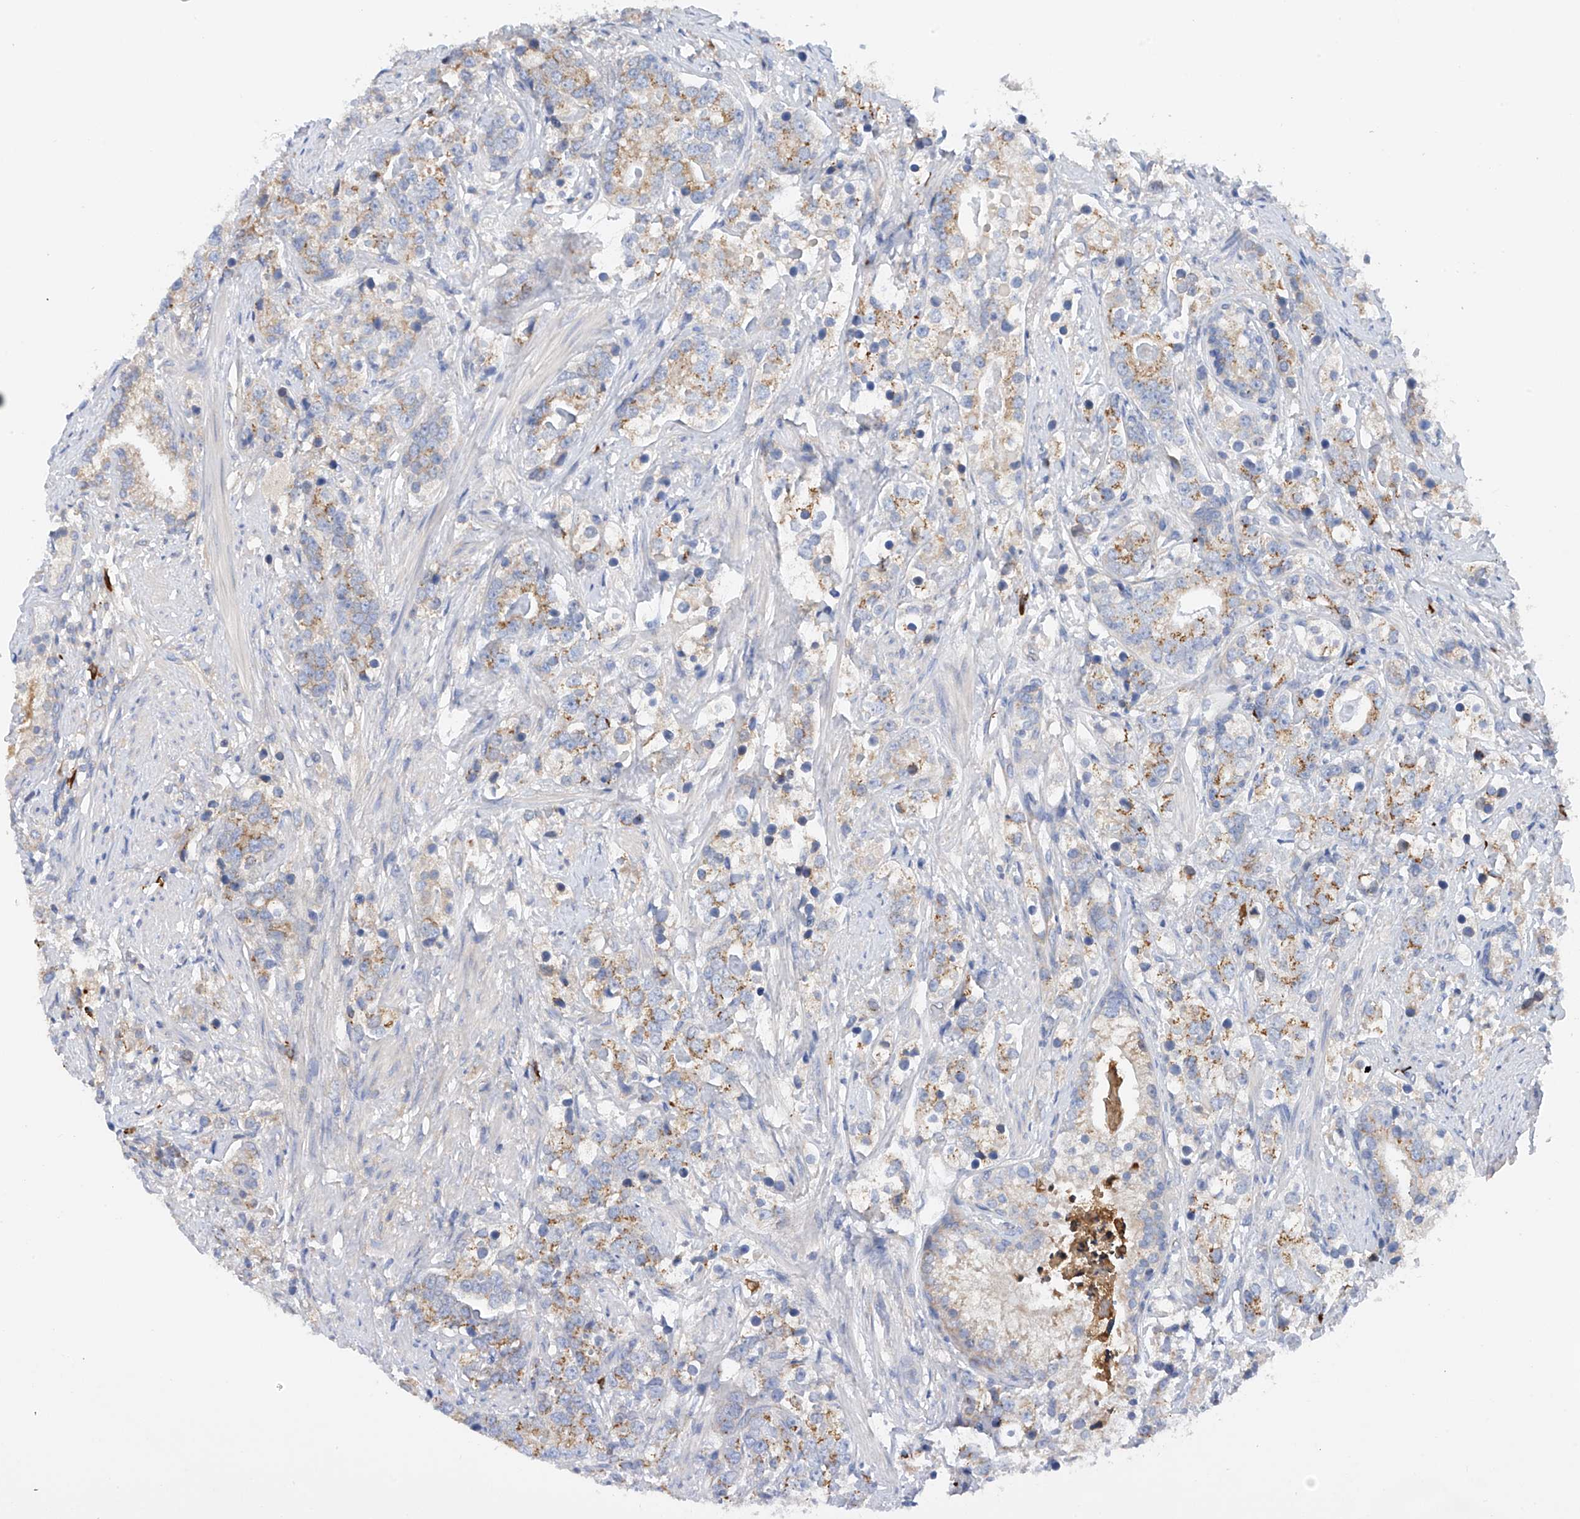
{"staining": {"intensity": "moderate", "quantity": "25%-75%", "location": "cytoplasmic/membranous"}, "tissue": "prostate cancer", "cell_type": "Tumor cells", "image_type": "cancer", "snomed": [{"axis": "morphology", "description": "Adenocarcinoma, High grade"}, {"axis": "topography", "description": "Prostate"}], "caption": "Prostate cancer was stained to show a protein in brown. There is medium levels of moderate cytoplasmic/membranous staining in approximately 25%-75% of tumor cells.", "gene": "SLC5A11", "patient": {"sex": "male", "age": 69}}